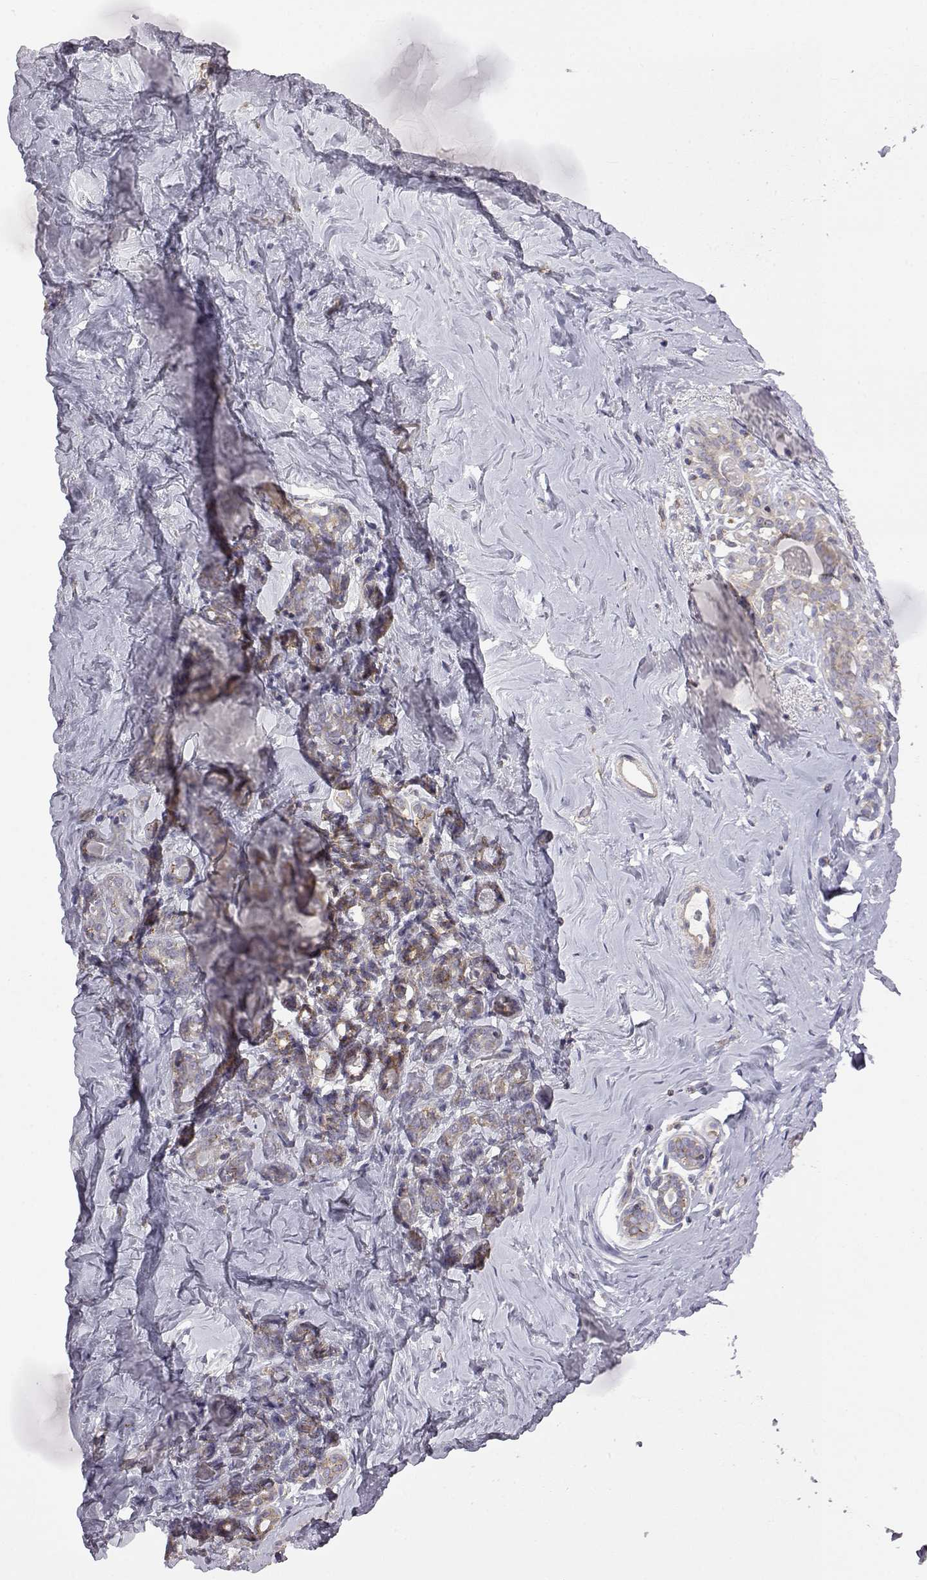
{"staining": {"intensity": "negative", "quantity": "none", "location": "none"}, "tissue": "breast", "cell_type": "Adipocytes", "image_type": "normal", "snomed": [{"axis": "morphology", "description": "Normal tissue, NOS"}, {"axis": "topography", "description": "Skin"}, {"axis": "topography", "description": "Breast"}], "caption": "Immunohistochemistry (IHC) of benign human breast reveals no expression in adipocytes.", "gene": "DDC", "patient": {"sex": "female", "age": 43}}